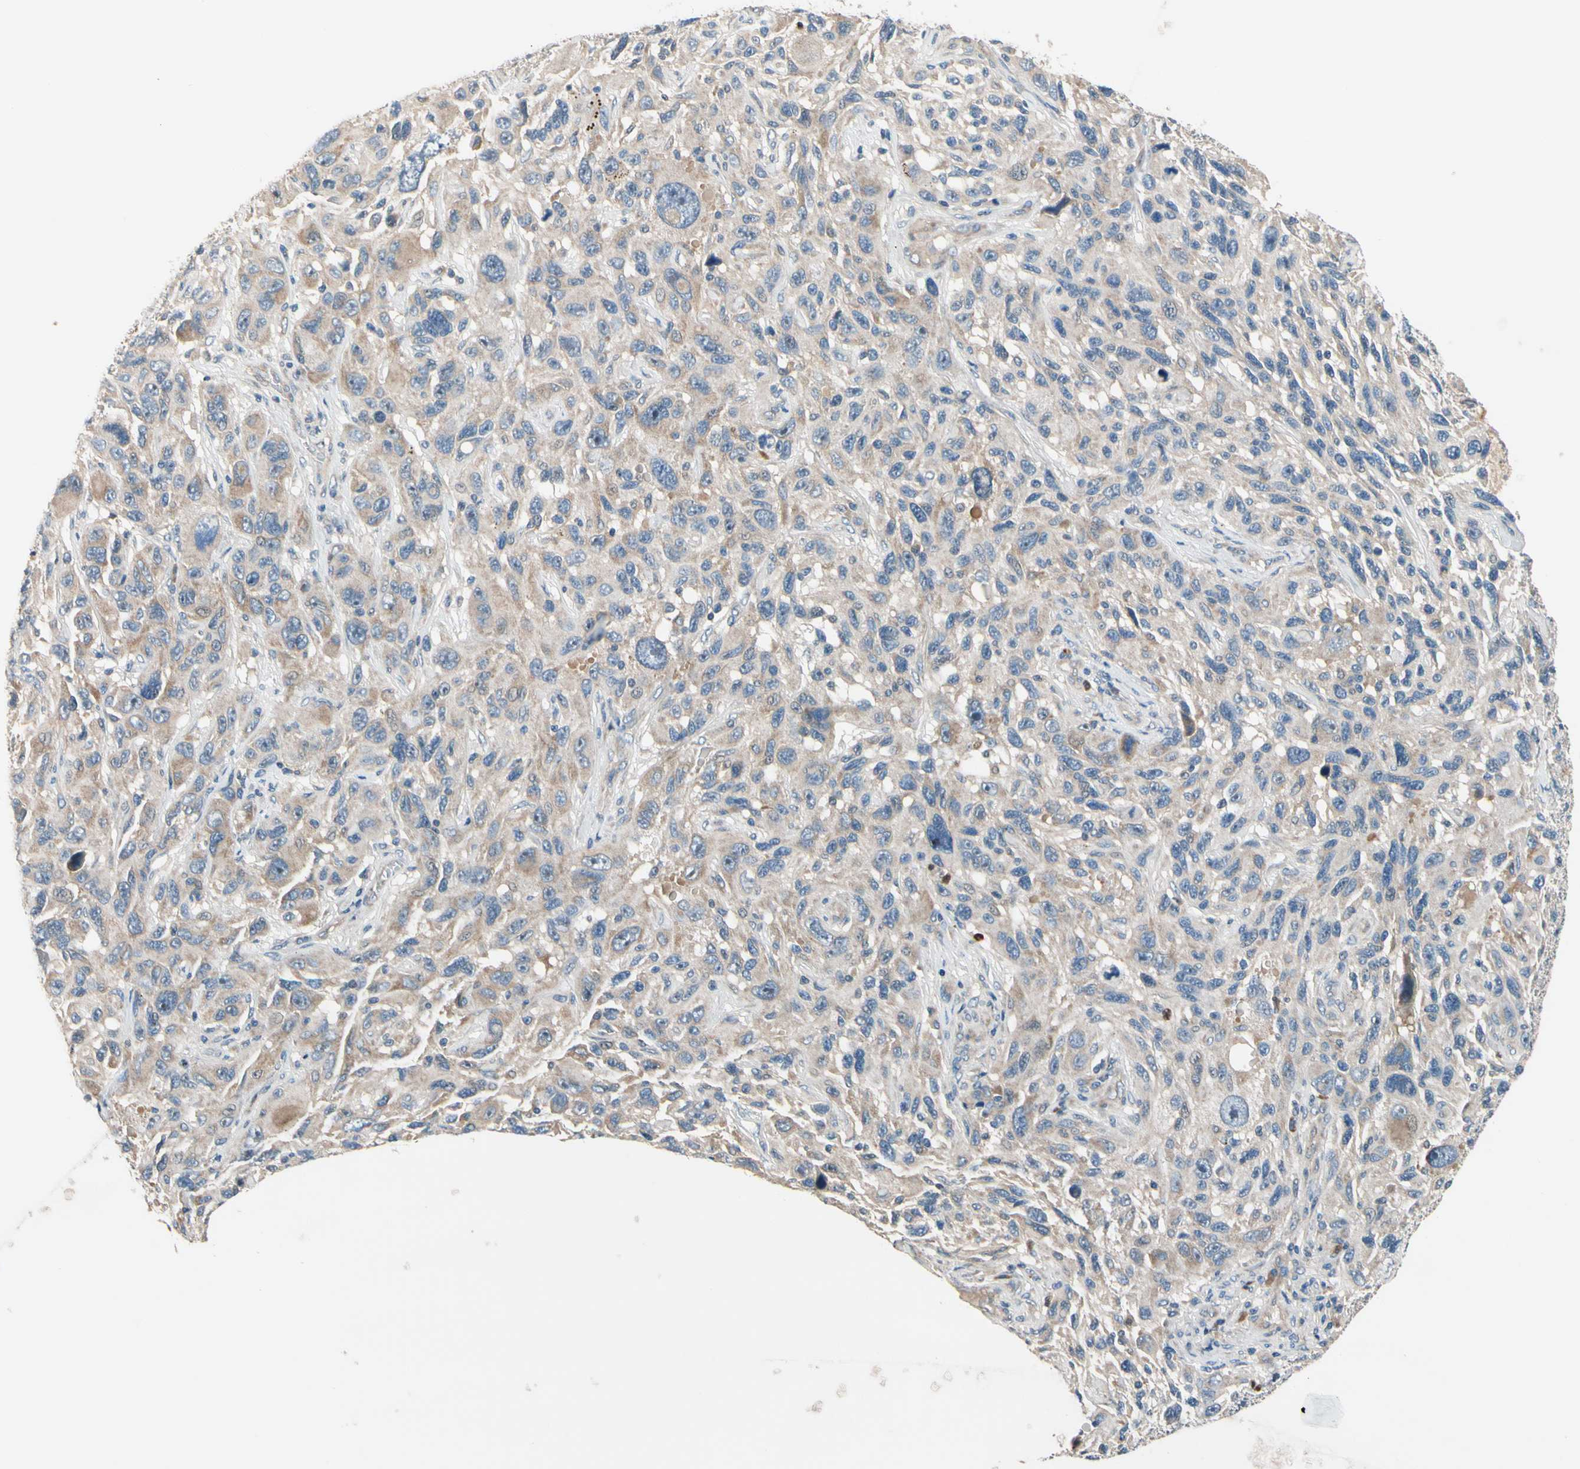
{"staining": {"intensity": "weak", "quantity": "<25%", "location": "cytoplasmic/membranous"}, "tissue": "melanoma", "cell_type": "Tumor cells", "image_type": "cancer", "snomed": [{"axis": "morphology", "description": "Malignant melanoma, NOS"}, {"axis": "topography", "description": "Skin"}], "caption": "Protein analysis of melanoma displays no significant staining in tumor cells.", "gene": "SIGLEC5", "patient": {"sex": "male", "age": 53}}